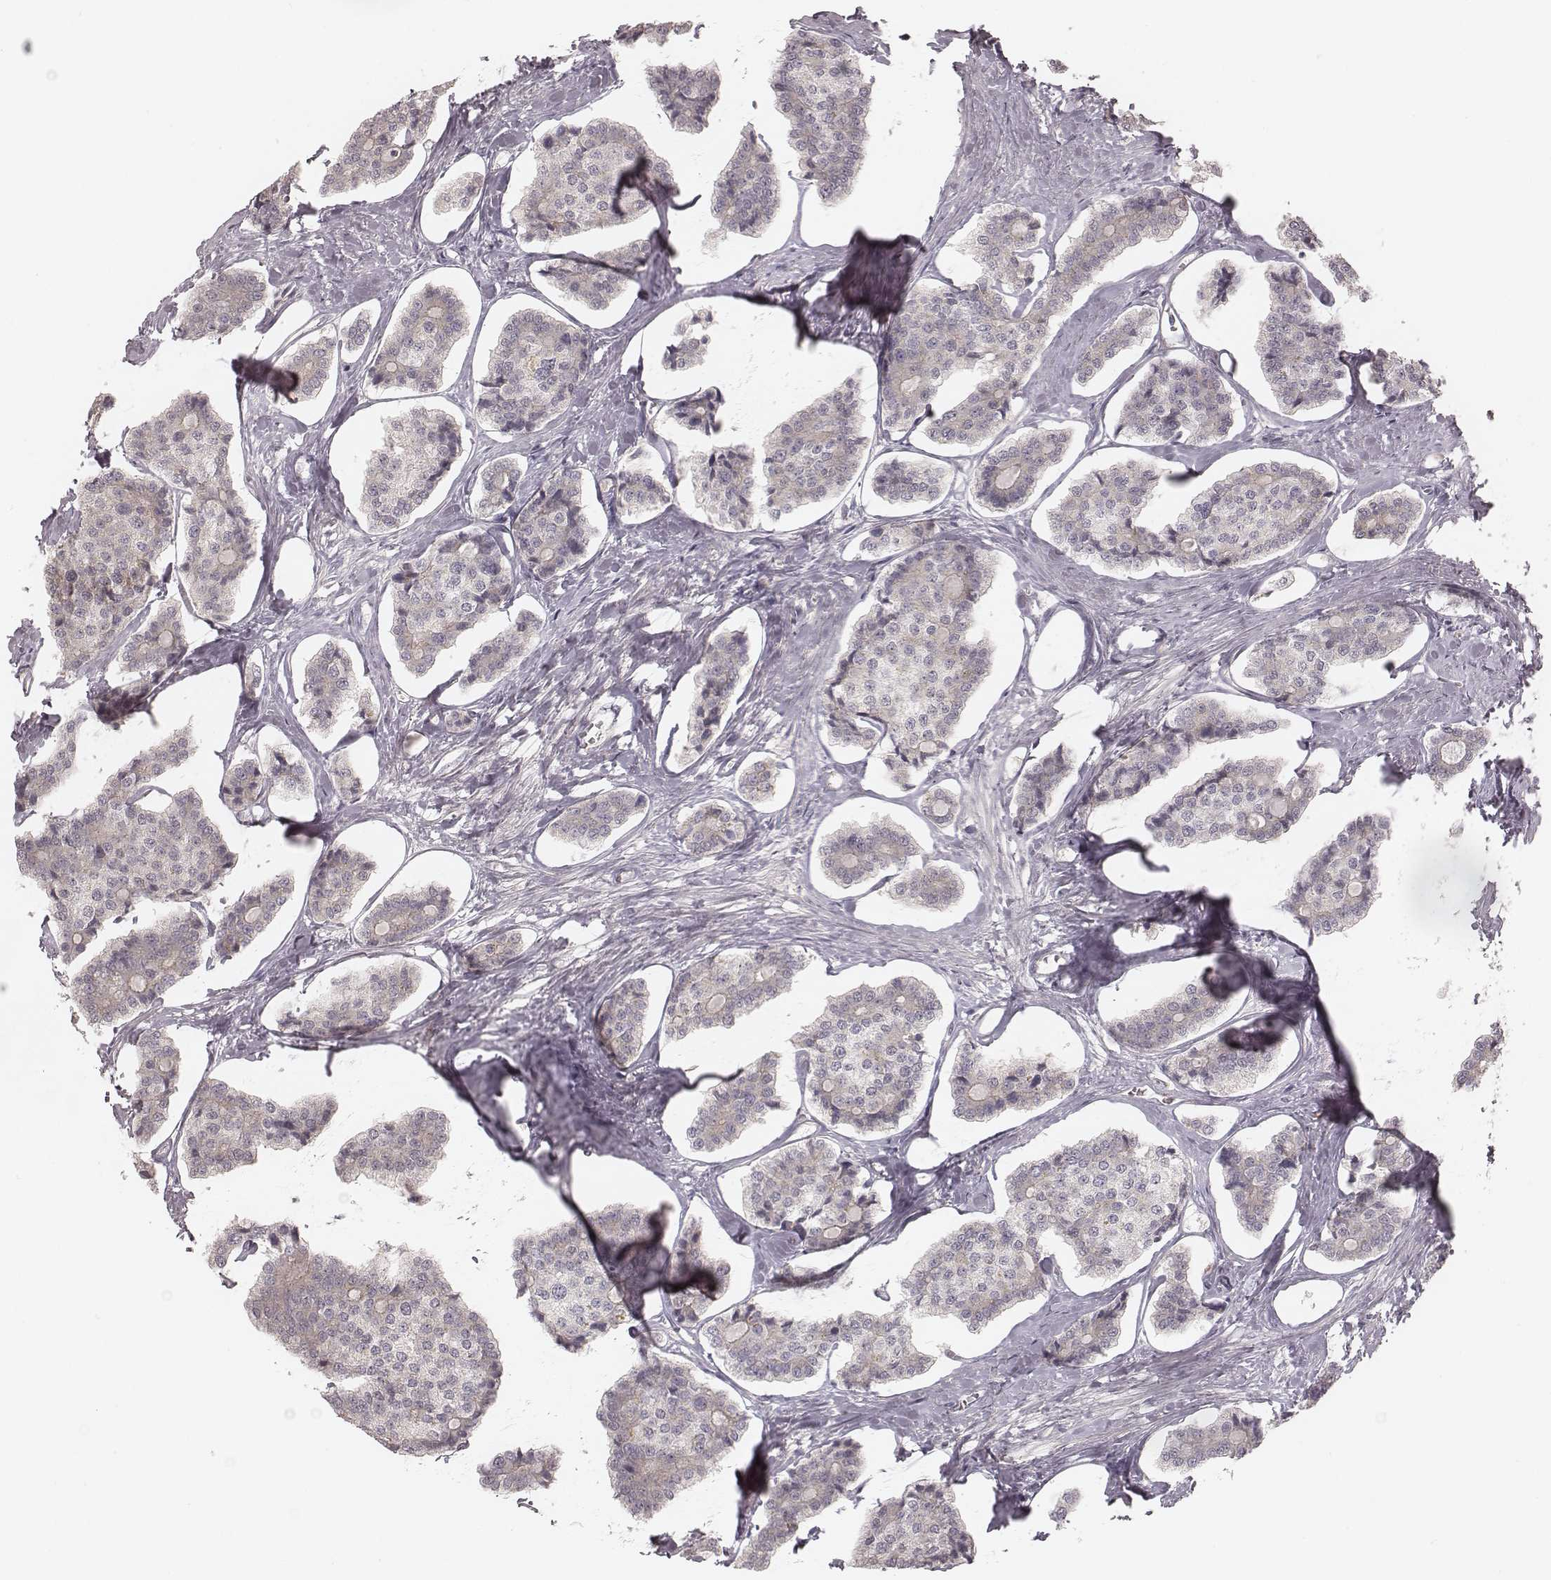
{"staining": {"intensity": "negative", "quantity": "none", "location": "none"}, "tissue": "carcinoid", "cell_type": "Tumor cells", "image_type": "cancer", "snomed": [{"axis": "morphology", "description": "Carcinoid, malignant, NOS"}, {"axis": "topography", "description": "Small intestine"}], "caption": "Protein analysis of carcinoid (malignant) displays no significant positivity in tumor cells.", "gene": "TDRD5", "patient": {"sex": "female", "age": 65}}